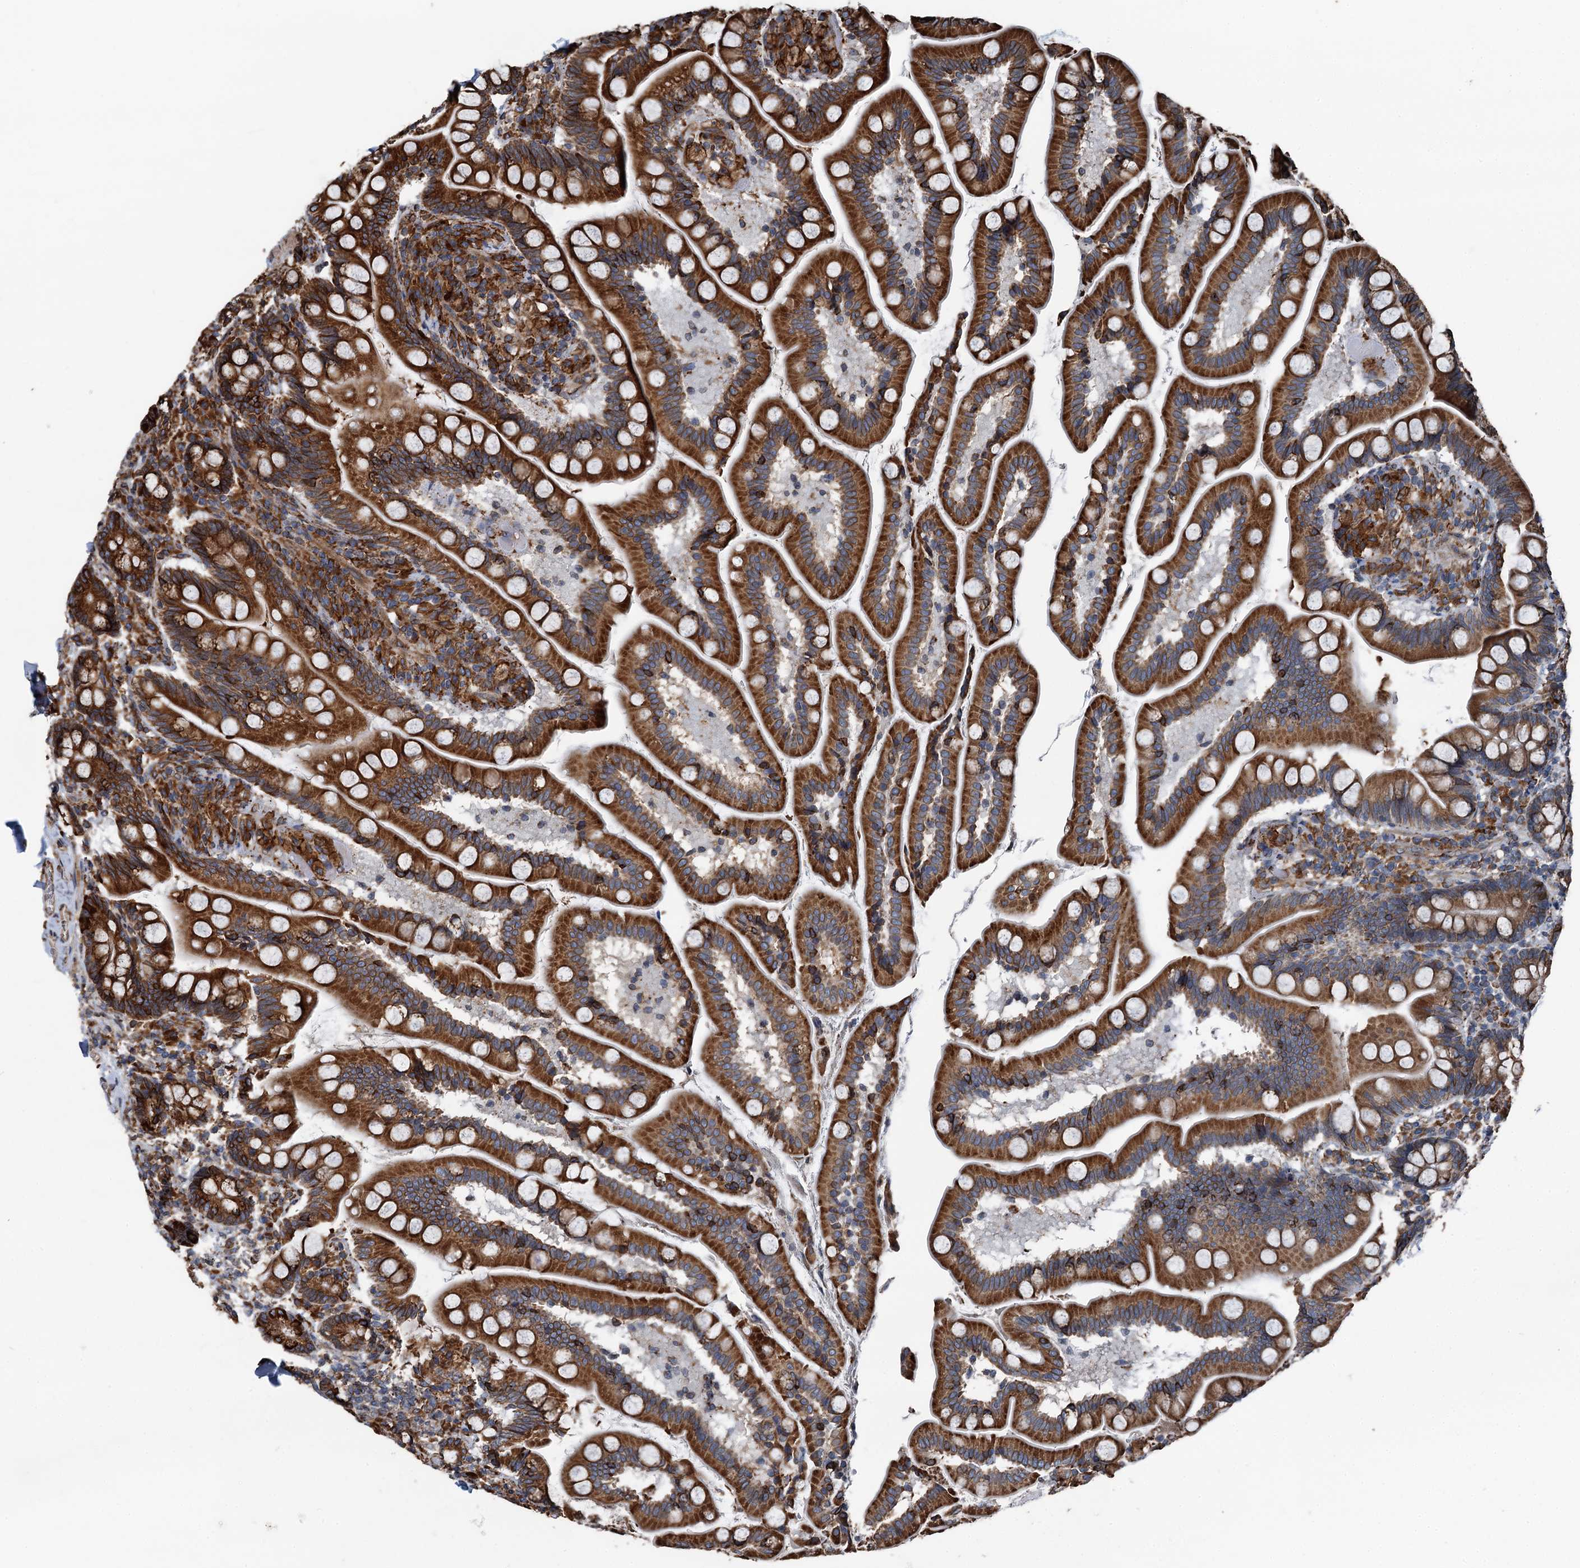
{"staining": {"intensity": "strong", "quantity": ">75%", "location": "cytoplasmic/membranous"}, "tissue": "small intestine", "cell_type": "Glandular cells", "image_type": "normal", "snomed": [{"axis": "morphology", "description": "Normal tissue, NOS"}, {"axis": "topography", "description": "Small intestine"}], "caption": "Human small intestine stained with a brown dye demonstrates strong cytoplasmic/membranous positive staining in approximately >75% of glandular cells.", "gene": "NEURL1B", "patient": {"sex": "female", "age": 64}}